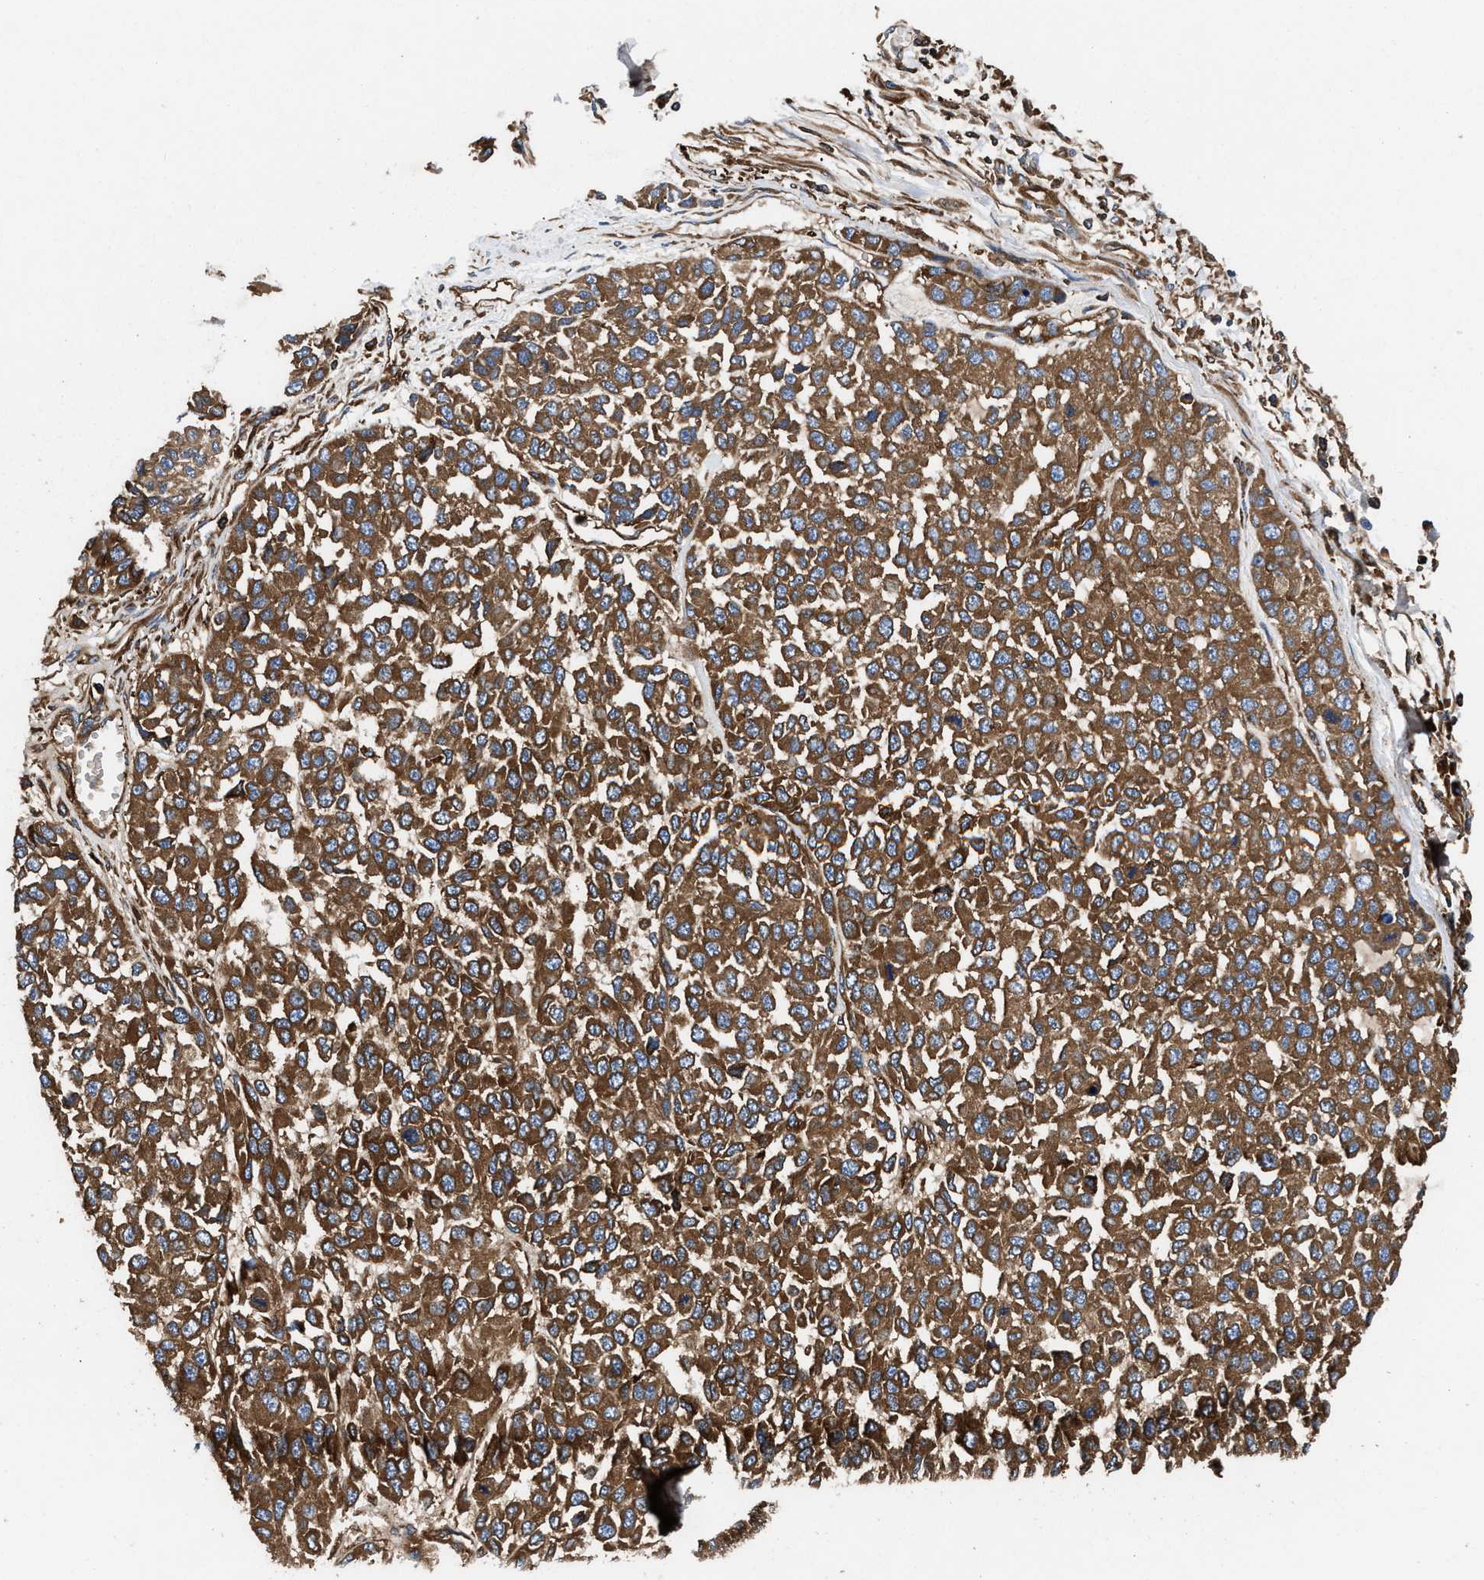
{"staining": {"intensity": "strong", "quantity": ">75%", "location": "cytoplasmic/membranous"}, "tissue": "melanoma", "cell_type": "Tumor cells", "image_type": "cancer", "snomed": [{"axis": "morphology", "description": "Malignant melanoma, NOS"}, {"axis": "topography", "description": "Skin"}], "caption": "DAB (3,3'-diaminobenzidine) immunohistochemical staining of melanoma displays strong cytoplasmic/membranous protein positivity in approximately >75% of tumor cells. Nuclei are stained in blue.", "gene": "KYAT1", "patient": {"sex": "male", "age": 62}}